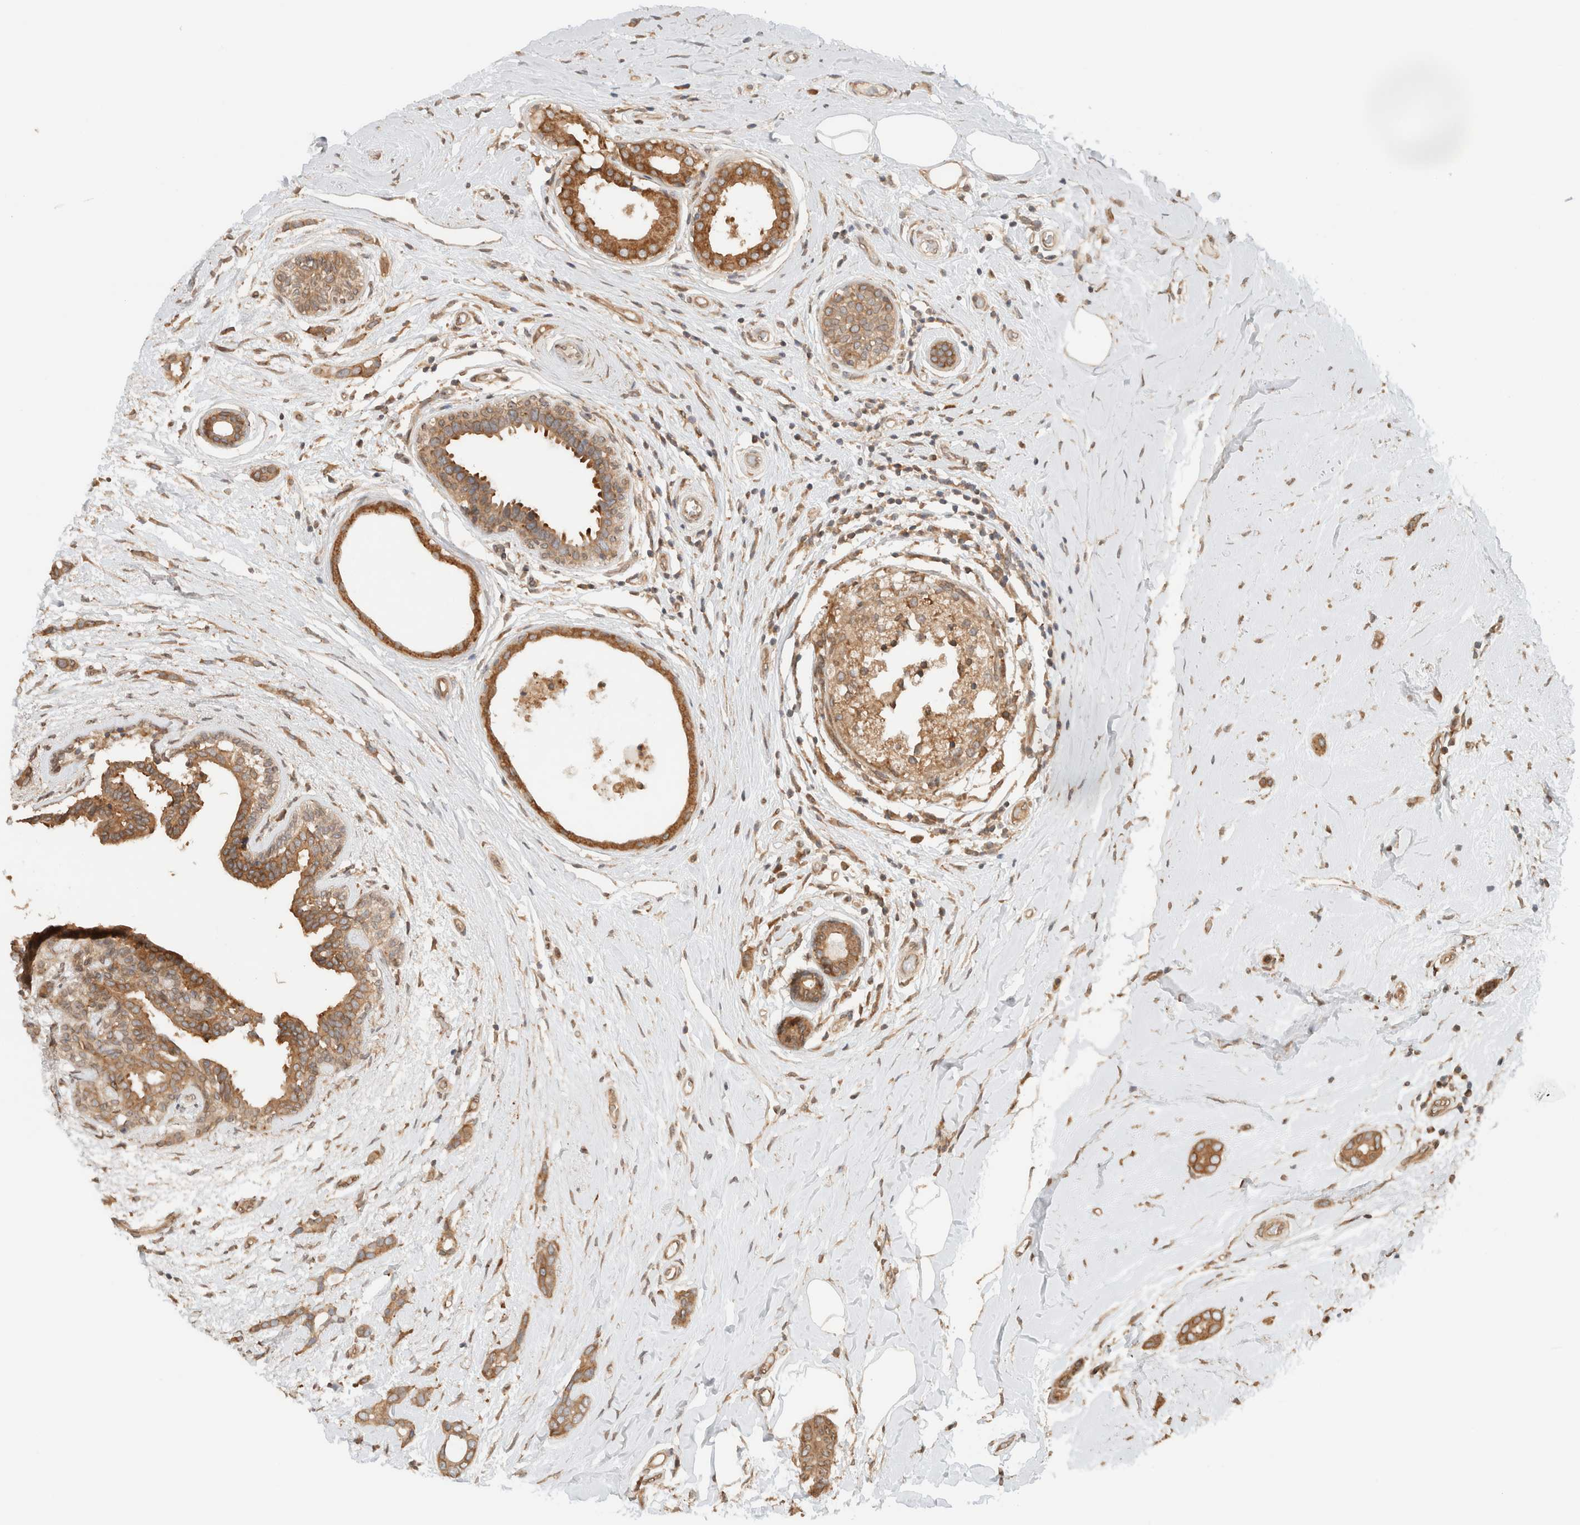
{"staining": {"intensity": "moderate", "quantity": ">75%", "location": "cytoplasmic/membranous"}, "tissue": "breast cancer", "cell_type": "Tumor cells", "image_type": "cancer", "snomed": [{"axis": "morphology", "description": "Duct carcinoma"}, {"axis": "topography", "description": "Breast"}], "caption": "A high-resolution micrograph shows immunohistochemistry (IHC) staining of breast invasive ductal carcinoma, which reveals moderate cytoplasmic/membranous positivity in about >75% of tumor cells.", "gene": "ARFGEF2", "patient": {"sex": "female", "age": 55}}